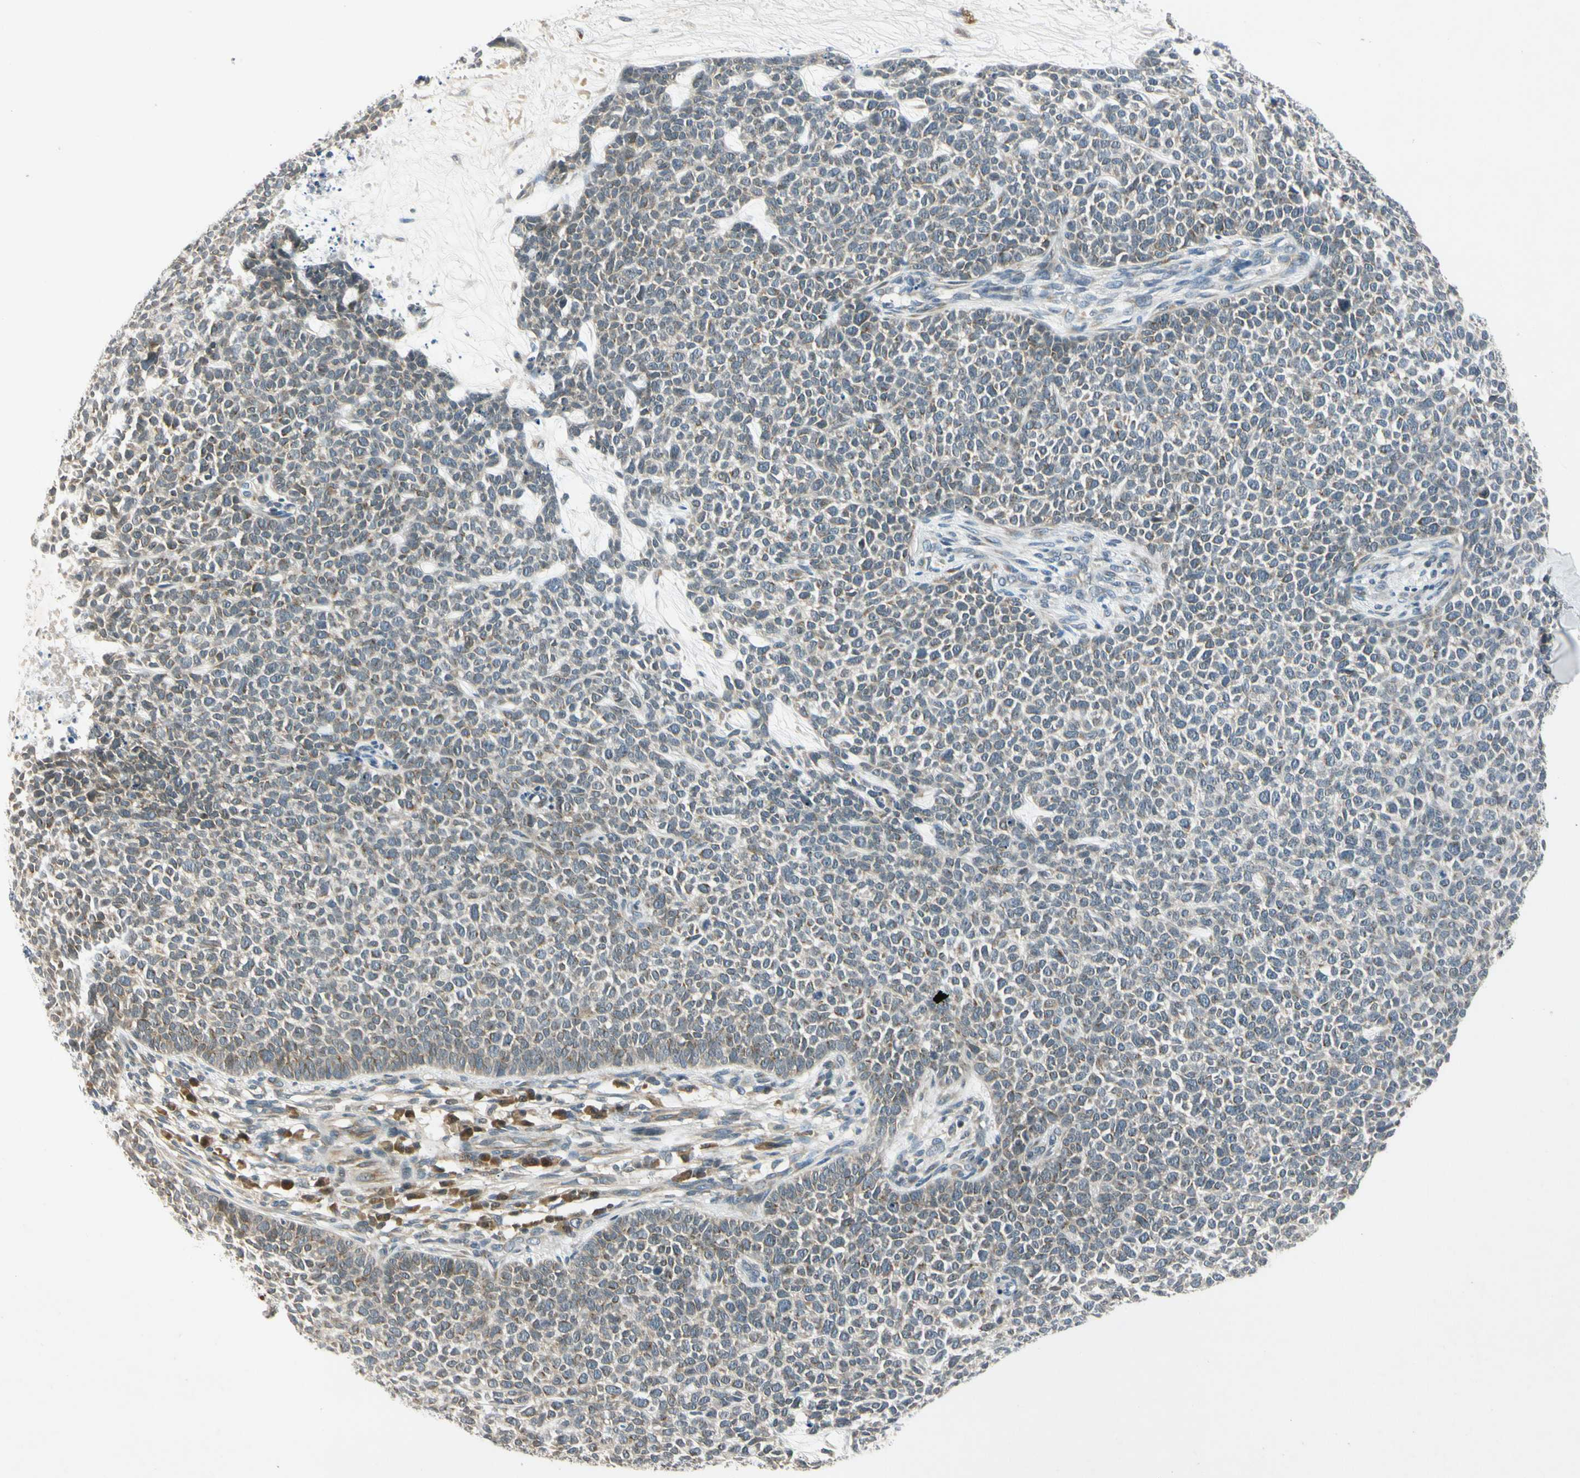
{"staining": {"intensity": "weak", "quantity": "<25%", "location": "cytoplasmic/membranous"}, "tissue": "skin cancer", "cell_type": "Tumor cells", "image_type": "cancer", "snomed": [{"axis": "morphology", "description": "Basal cell carcinoma"}, {"axis": "topography", "description": "Skin"}], "caption": "The image shows no significant expression in tumor cells of skin cancer.", "gene": "RPS6KB2", "patient": {"sex": "female", "age": 84}}